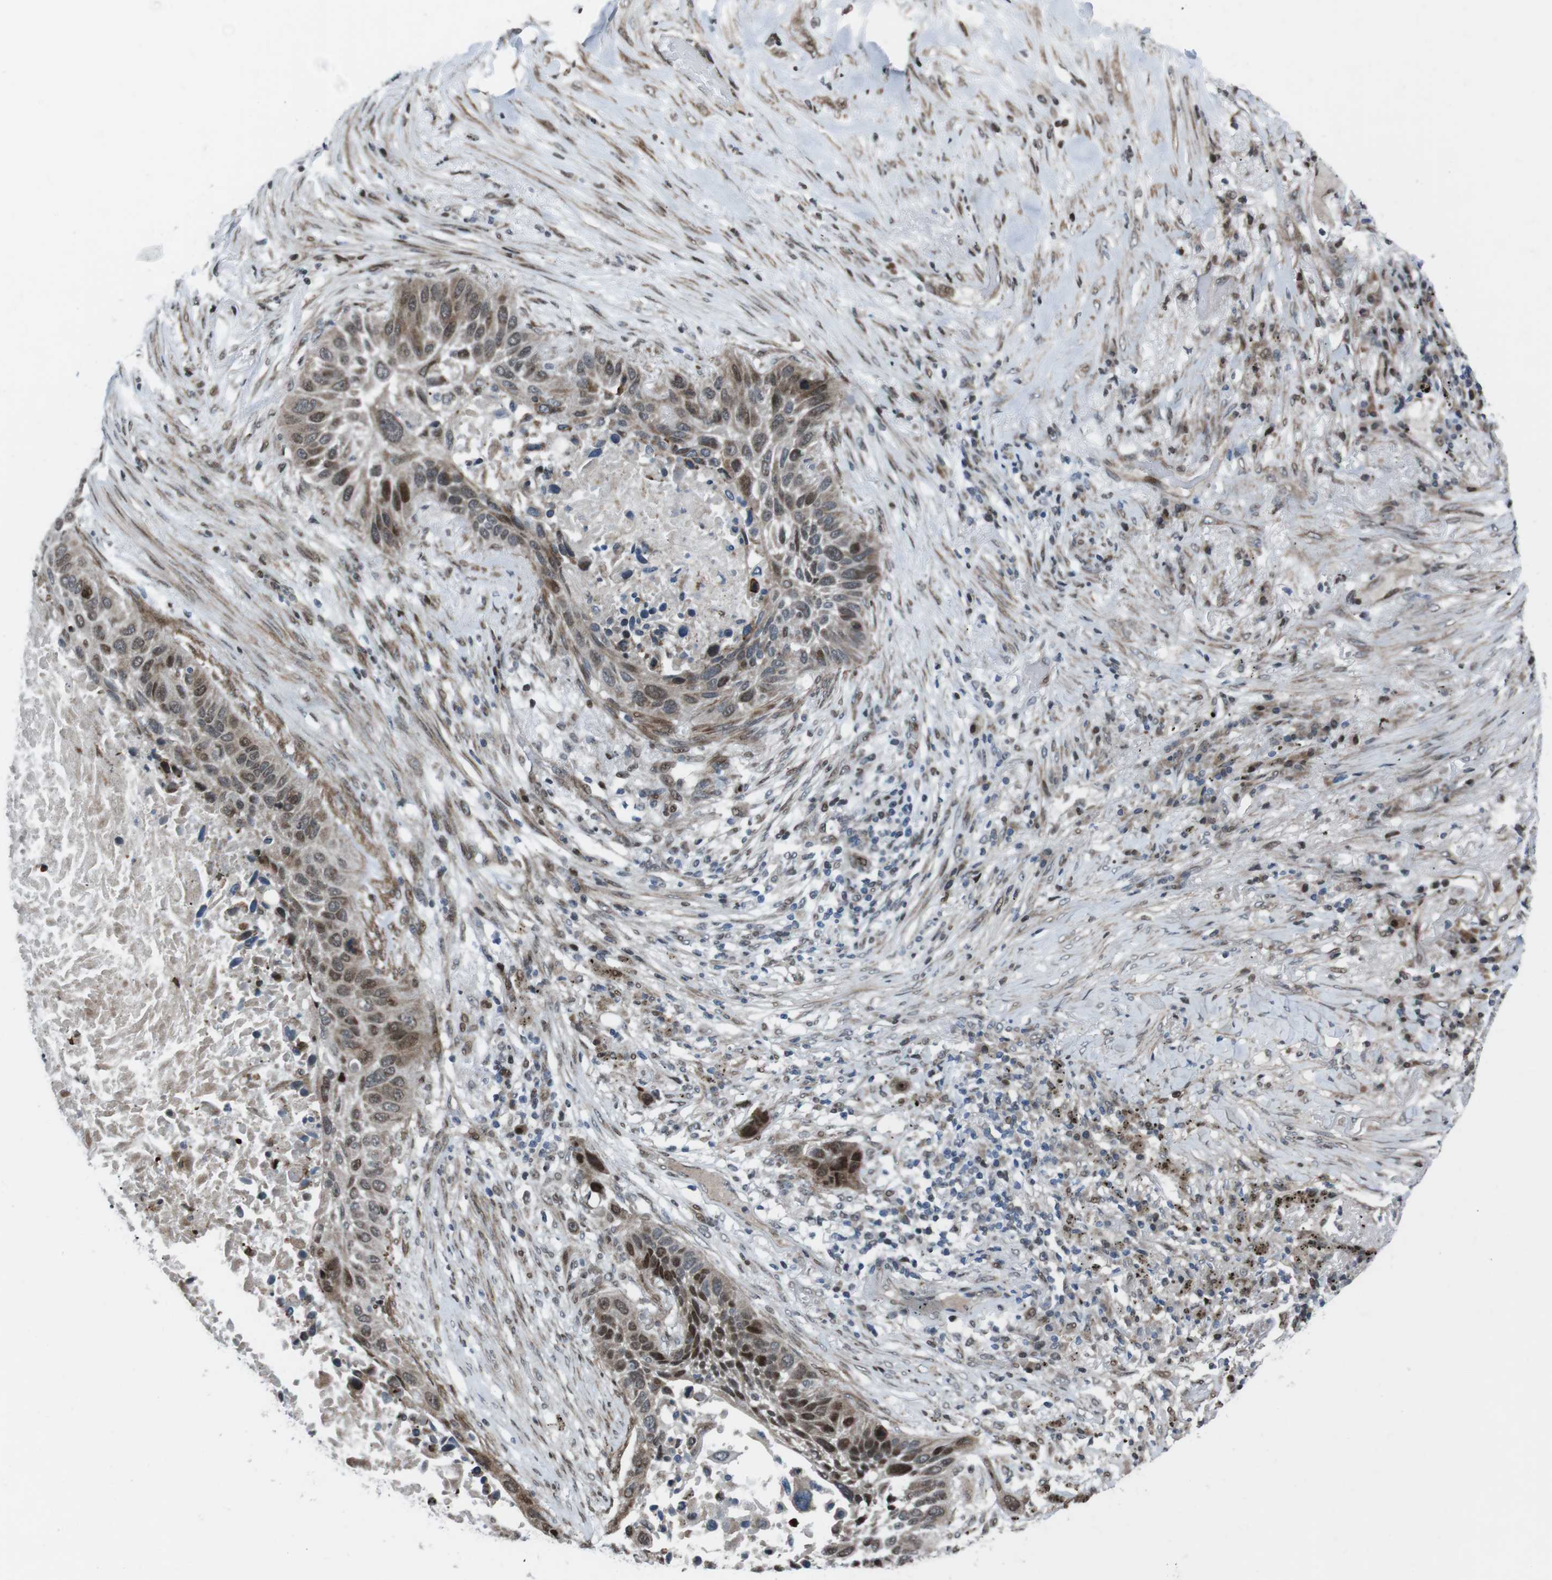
{"staining": {"intensity": "strong", "quantity": "25%-75%", "location": "cytoplasmic/membranous,nuclear"}, "tissue": "lung cancer", "cell_type": "Tumor cells", "image_type": "cancer", "snomed": [{"axis": "morphology", "description": "Squamous cell carcinoma, NOS"}, {"axis": "topography", "description": "Lung"}], "caption": "Protein staining of squamous cell carcinoma (lung) tissue reveals strong cytoplasmic/membranous and nuclear positivity in approximately 25%-75% of tumor cells.", "gene": "PBRM1", "patient": {"sex": "male", "age": 57}}